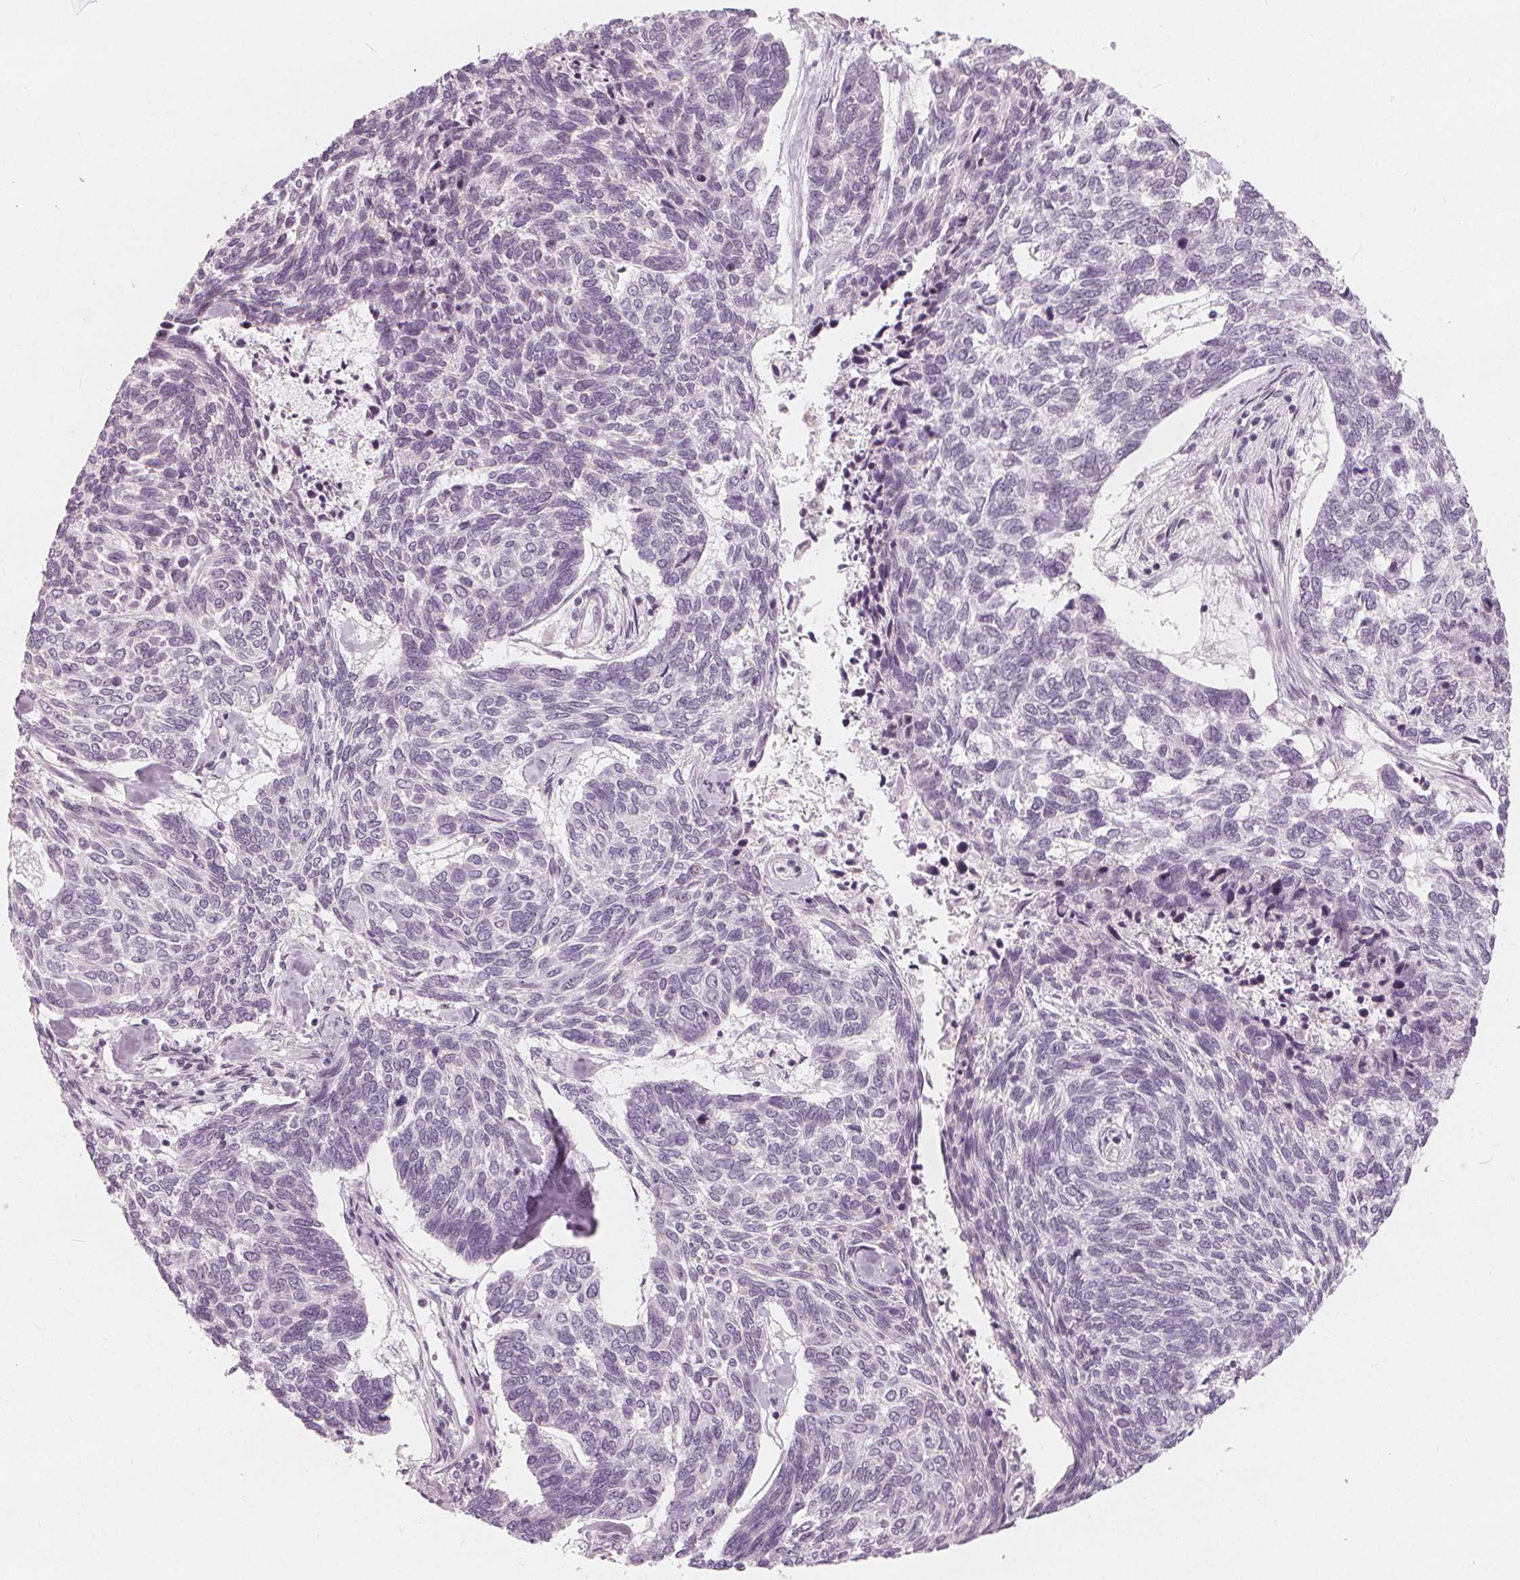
{"staining": {"intensity": "negative", "quantity": "none", "location": "none"}, "tissue": "skin cancer", "cell_type": "Tumor cells", "image_type": "cancer", "snomed": [{"axis": "morphology", "description": "Basal cell carcinoma"}, {"axis": "topography", "description": "Skin"}], "caption": "This is an immunohistochemistry histopathology image of skin basal cell carcinoma. There is no expression in tumor cells.", "gene": "BRSK1", "patient": {"sex": "female", "age": 65}}